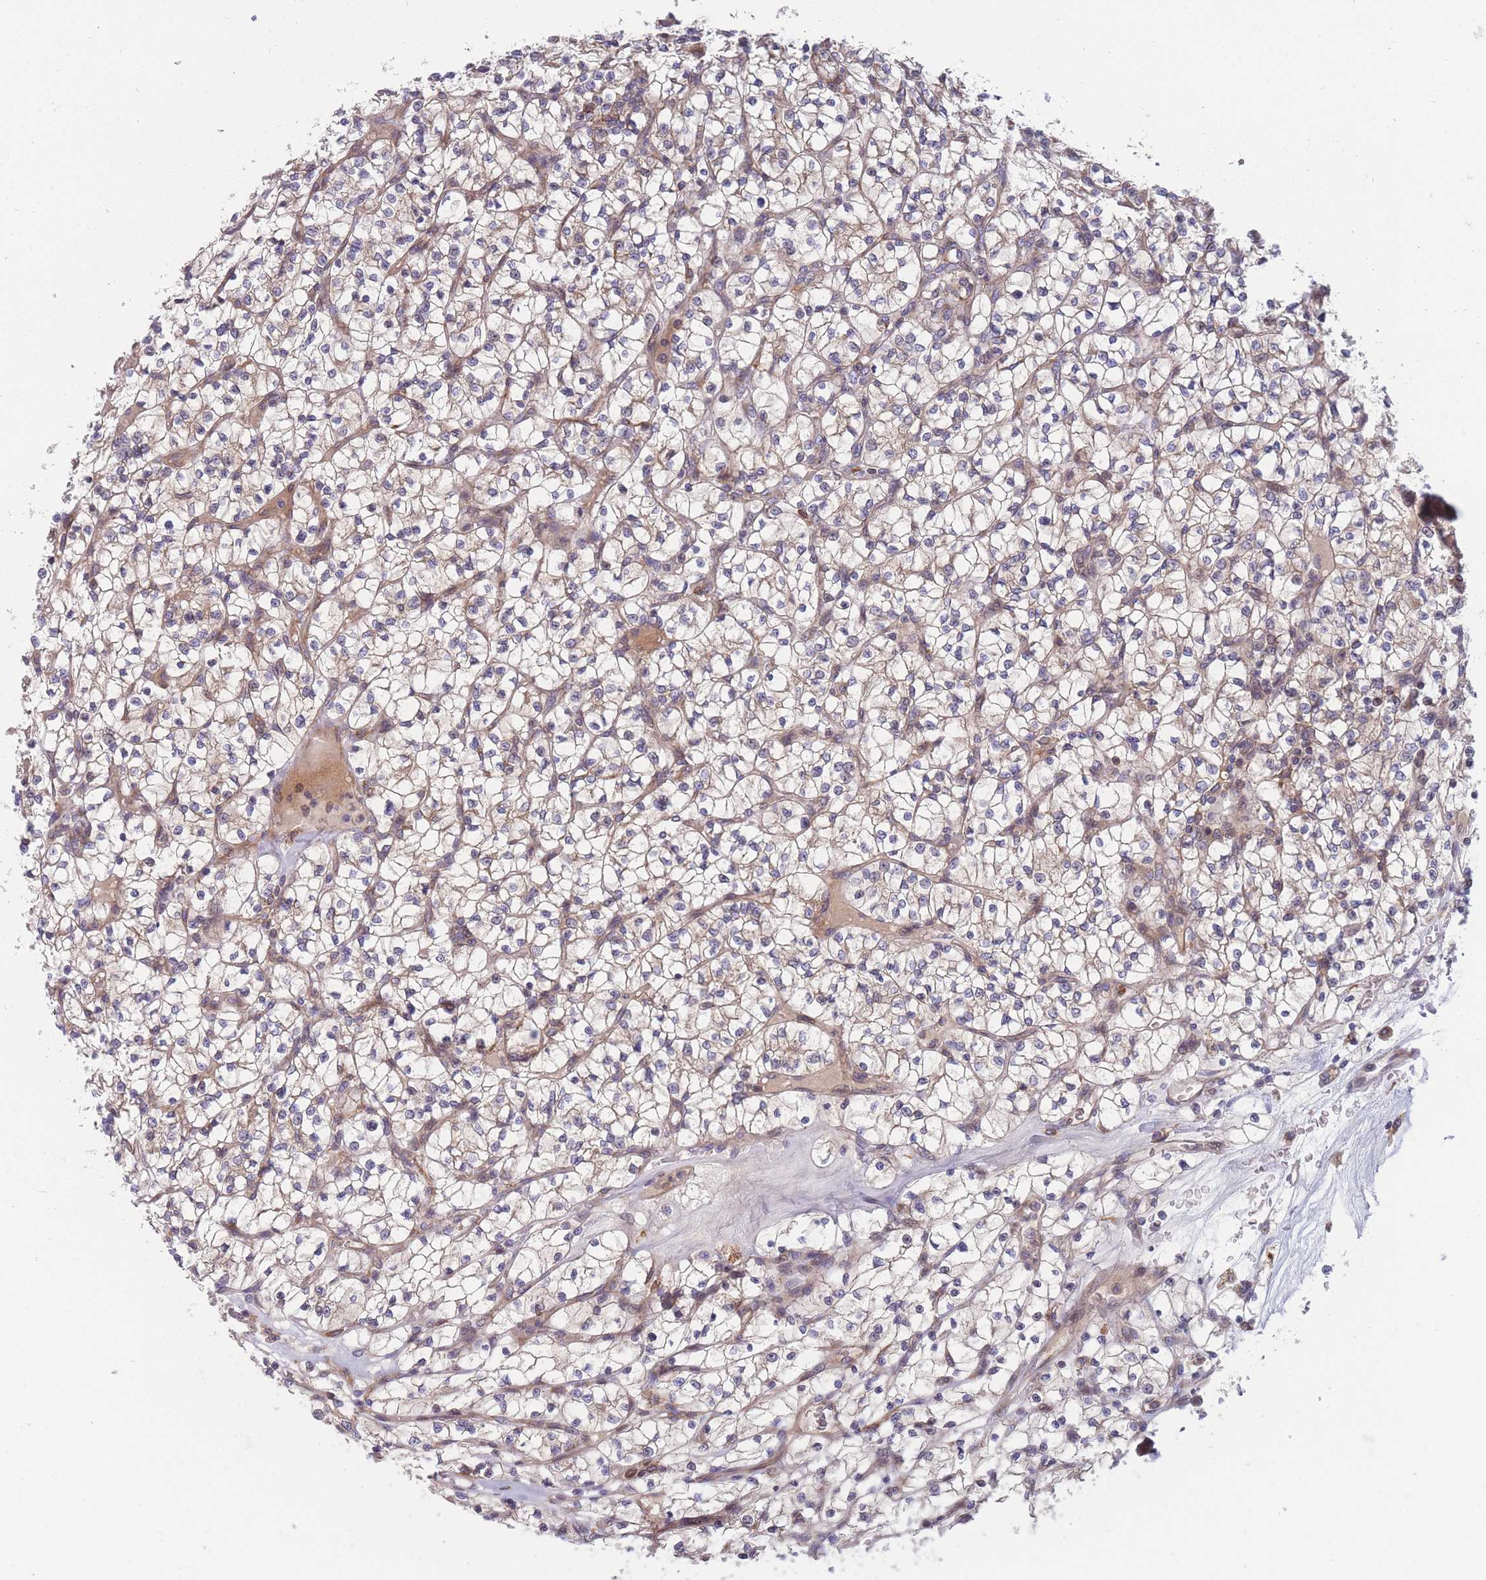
{"staining": {"intensity": "weak", "quantity": "25%-75%", "location": "cytoplasmic/membranous"}, "tissue": "renal cancer", "cell_type": "Tumor cells", "image_type": "cancer", "snomed": [{"axis": "morphology", "description": "Adenocarcinoma, NOS"}, {"axis": "topography", "description": "Kidney"}], "caption": "High-power microscopy captured an immunohistochemistry (IHC) image of adenocarcinoma (renal), revealing weak cytoplasmic/membranous staining in about 25%-75% of tumor cells. (Stains: DAB in brown, nuclei in blue, Microscopy: brightfield microscopy at high magnification).", "gene": "TMEM131L", "patient": {"sex": "female", "age": 64}}